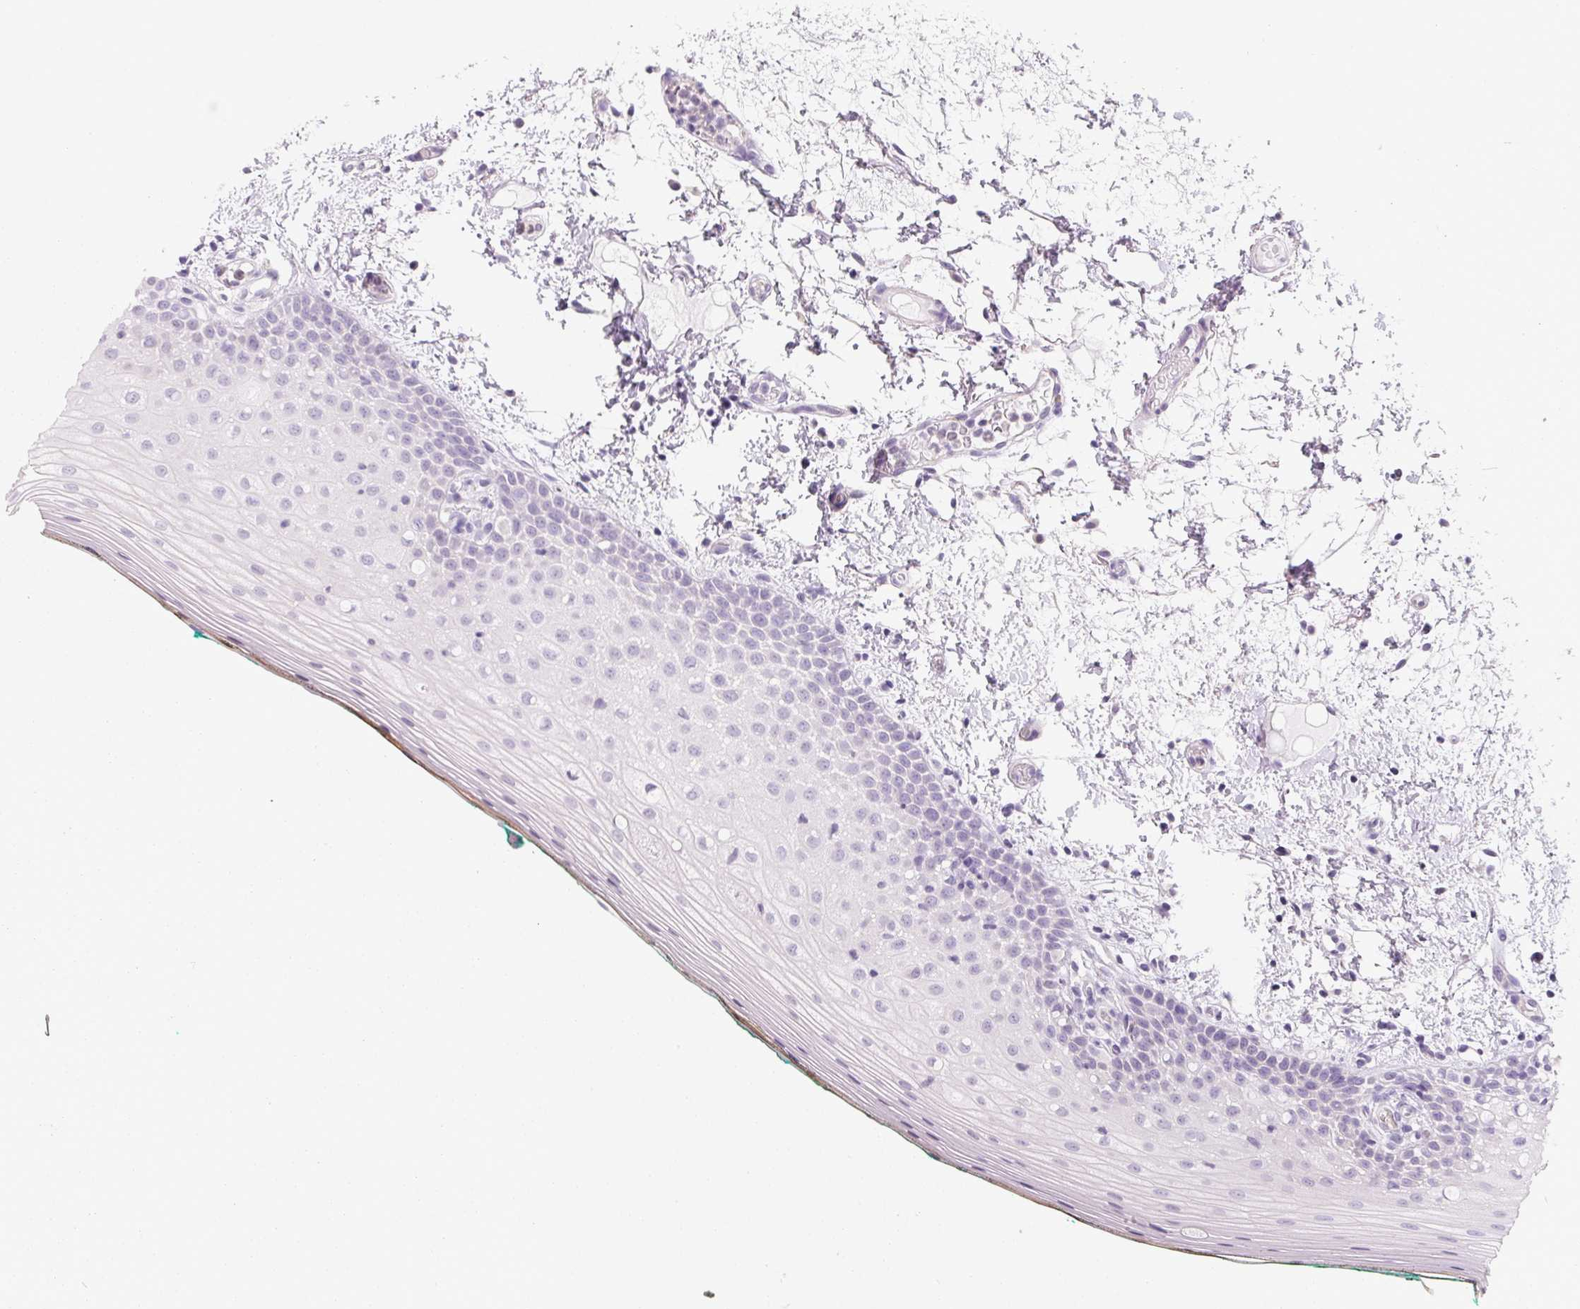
{"staining": {"intensity": "negative", "quantity": "none", "location": "none"}, "tissue": "oral mucosa", "cell_type": "Squamous epithelial cells", "image_type": "normal", "snomed": [{"axis": "morphology", "description": "Normal tissue, NOS"}, {"axis": "topography", "description": "Oral tissue"}], "caption": "IHC image of benign oral mucosa stained for a protein (brown), which exhibits no positivity in squamous epithelial cells. (DAB (3,3'-diaminobenzidine) IHC visualized using brightfield microscopy, high magnification).", "gene": "FTCD", "patient": {"sex": "female", "age": 83}}